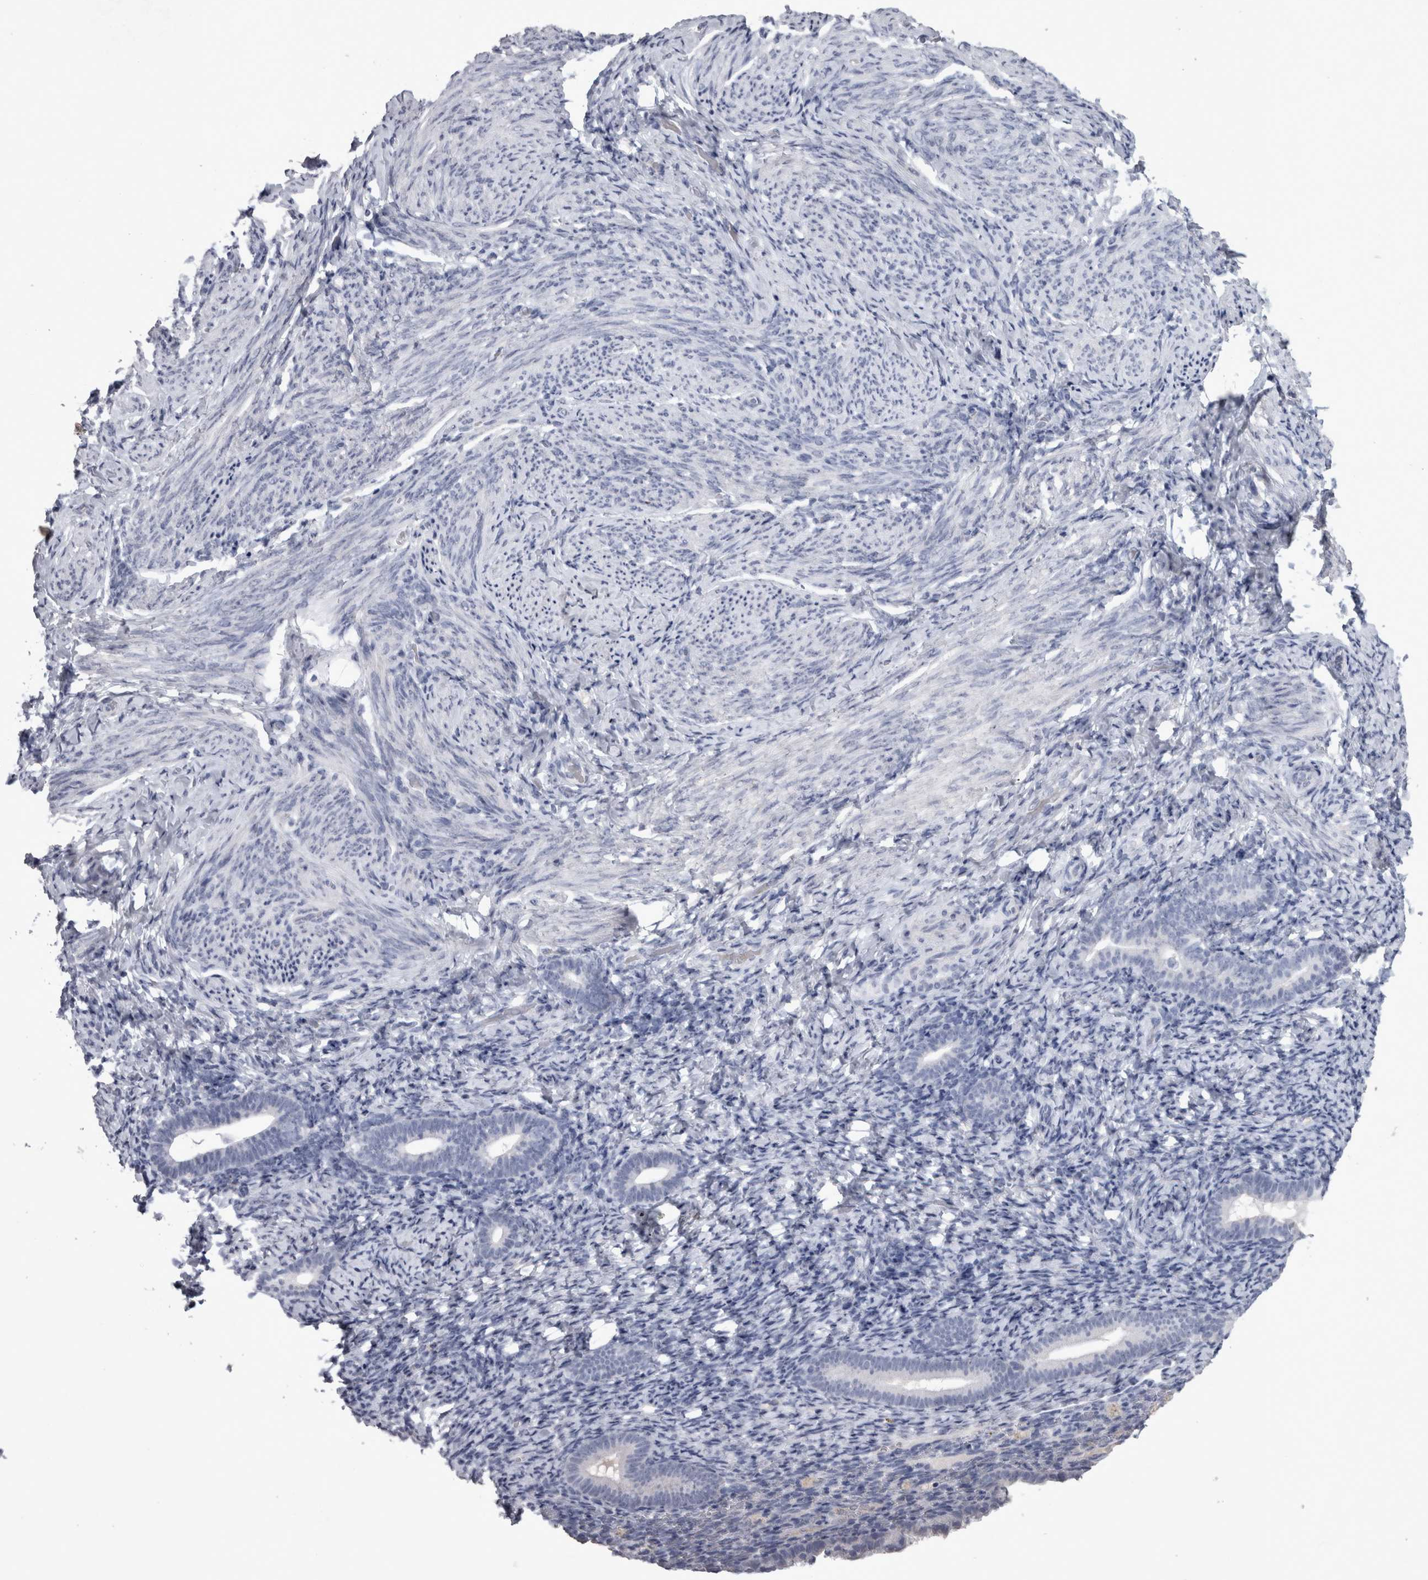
{"staining": {"intensity": "negative", "quantity": "none", "location": "none"}, "tissue": "endometrium", "cell_type": "Cells in endometrial stroma", "image_type": "normal", "snomed": [{"axis": "morphology", "description": "Normal tissue, NOS"}, {"axis": "topography", "description": "Endometrium"}], "caption": "The immunohistochemistry (IHC) image has no significant positivity in cells in endometrial stroma of endometrium.", "gene": "PDX1", "patient": {"sex": "female", "age": 51}}